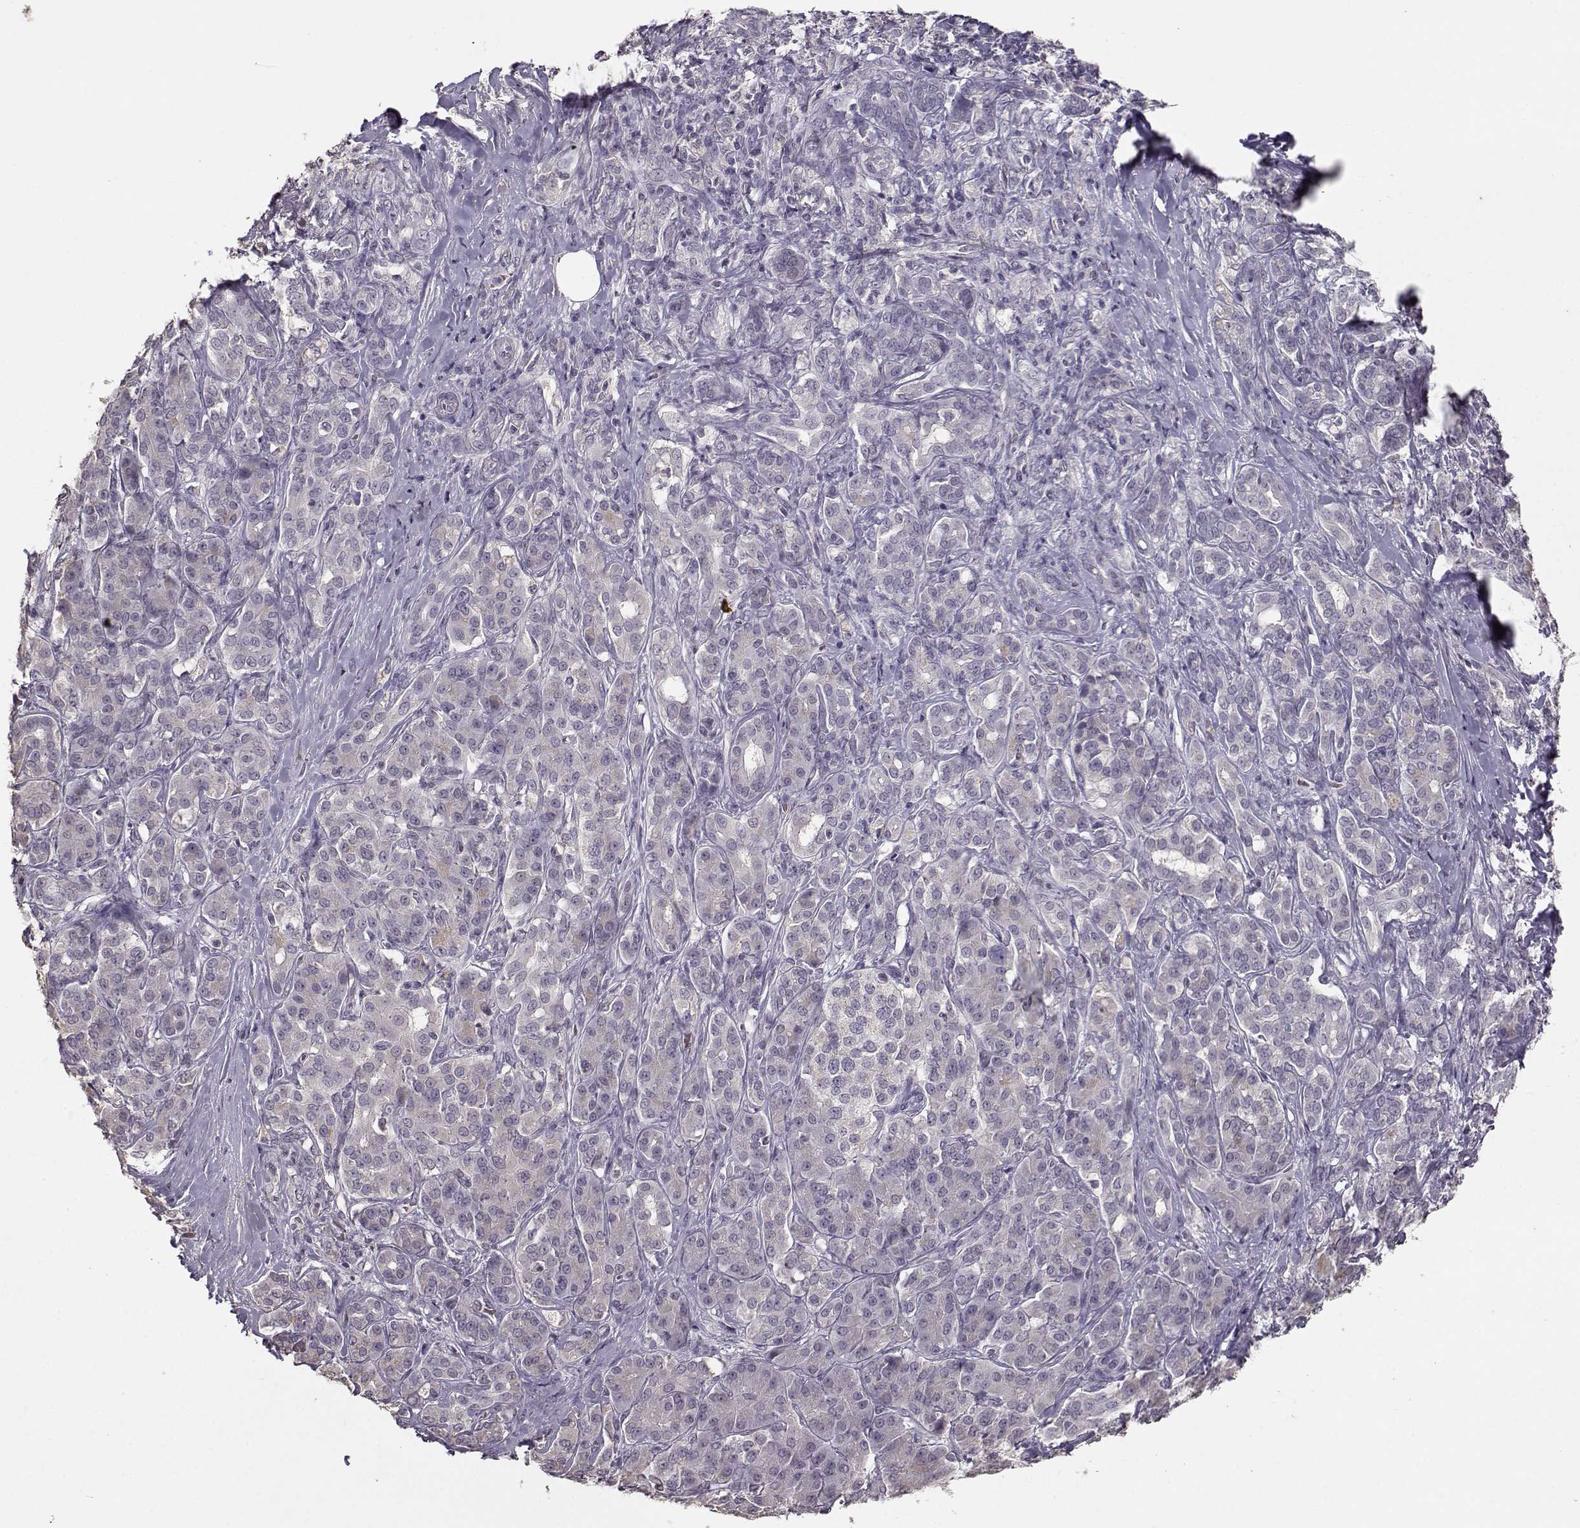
{"staining": {"intensity": "negative", "quantity": "none", "location": "none"}, "tissue": "pancreatic cancer", "cell_type": "Tumor cells", "image_type": "cancer", "snomed": [{"axis": "morphology", "description": "Normal tissue, NOS"}, {"axis": "morphology", "description": "Inflammation, NOS"}, {"axis": "morphology", "description": "Adenocarcinoma, NOS"}, {"axis": "topography", "description": "Pancreas"}], "caption": "Adenocarcinoma (pancreatic) stained for a protein using immunohistochemistry demonstrates no staining tumor cells.", "gene": "UROC1", "patient": {"sex": "male", "age": 57}}